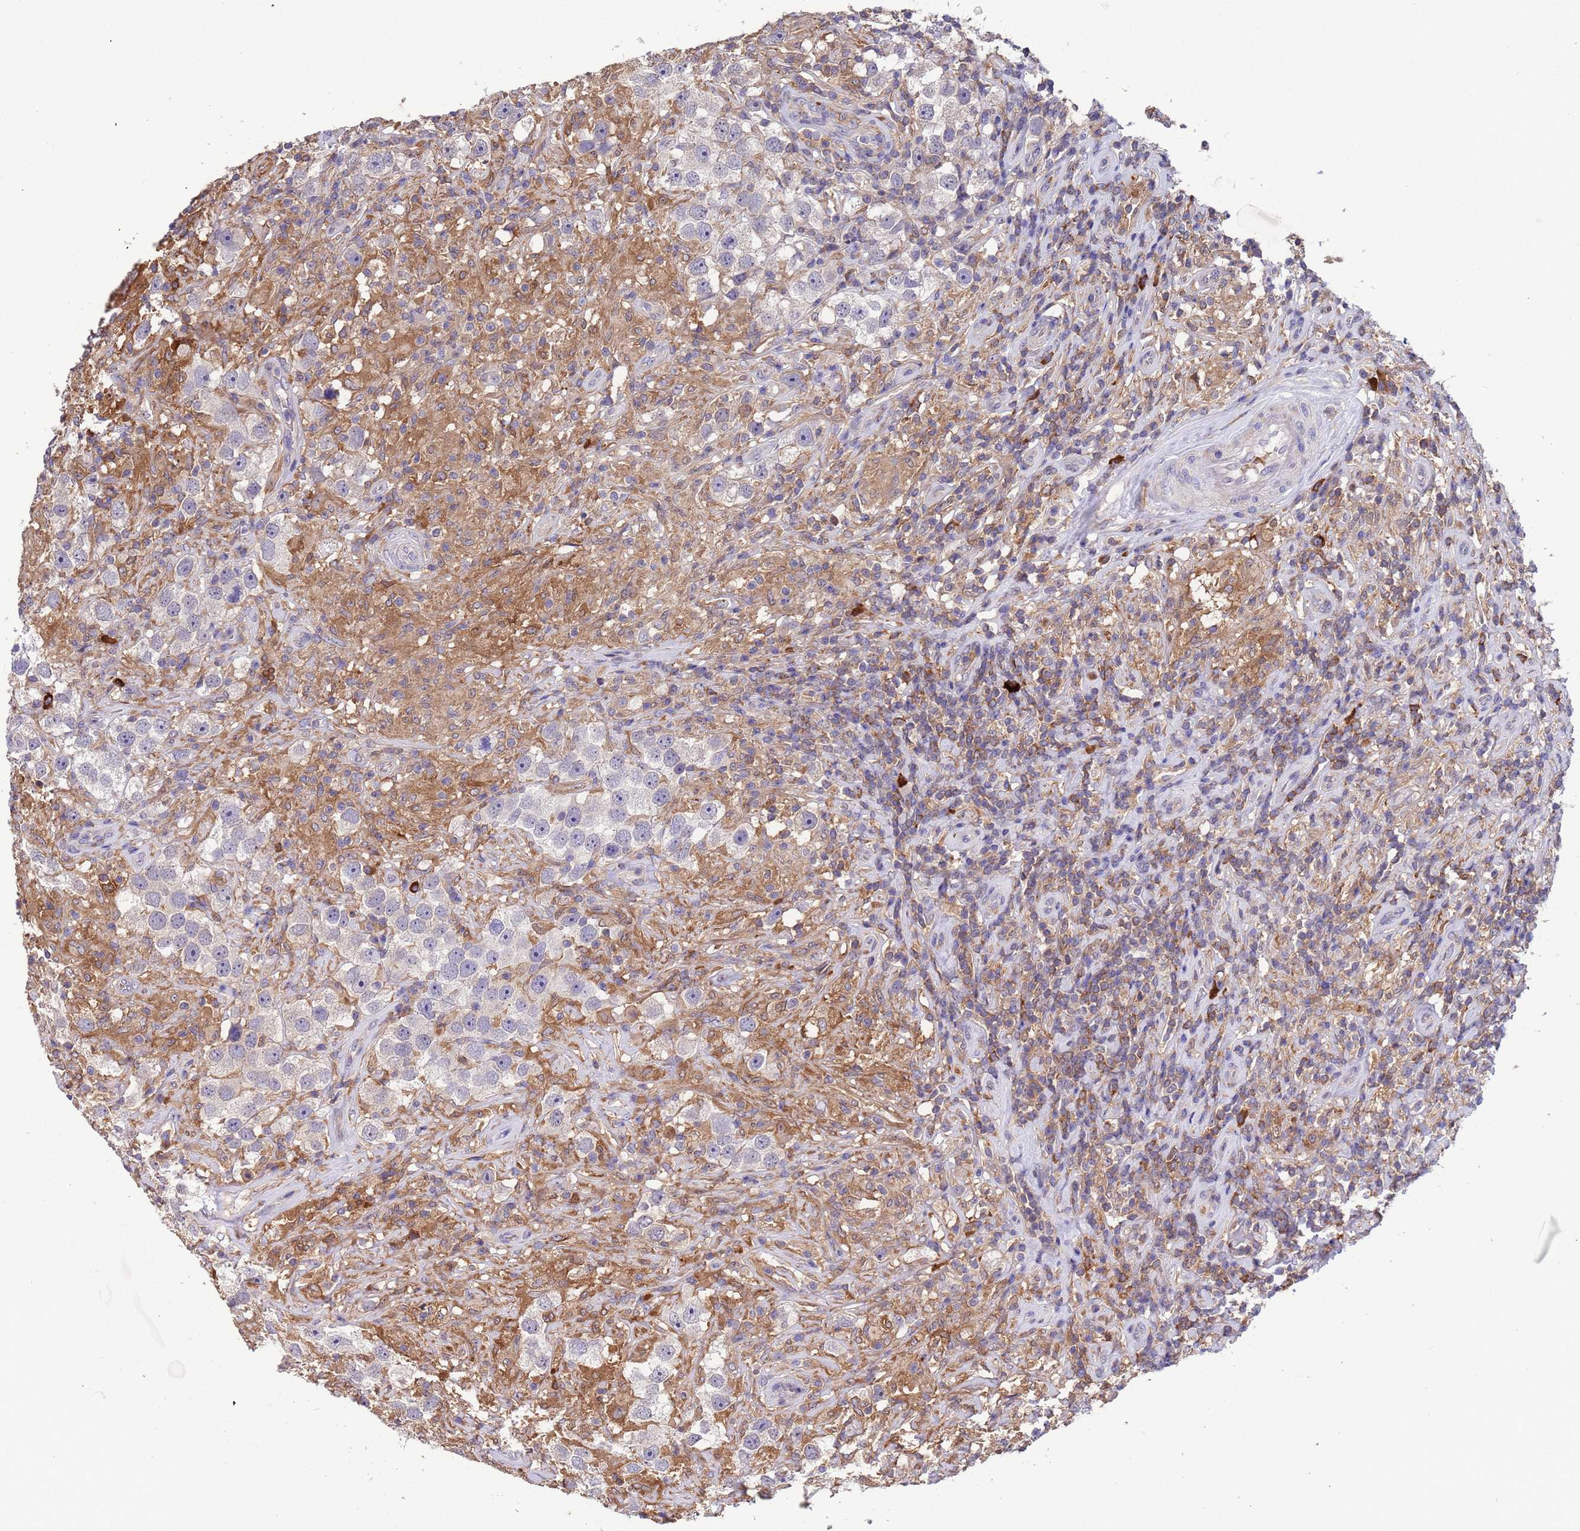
{"staining": {"intensity": "negative", "quantity": "none", "location": "none"}, "tissue": "testis cancer", "cell_type": "Tumor cells", "image_type": "cancer", "snomed": [{"axis": "morphology", "description": "Seminoma, NOS"}, {"axis": "topography", "description": "Testis"}], "caption": "DAB immunohistochemical staining of human seminoma (testis) demonstrates no significant positivity in tumor cells.", "gene": "AMPD3", "patient": {"sex": "male", "age": 49}}